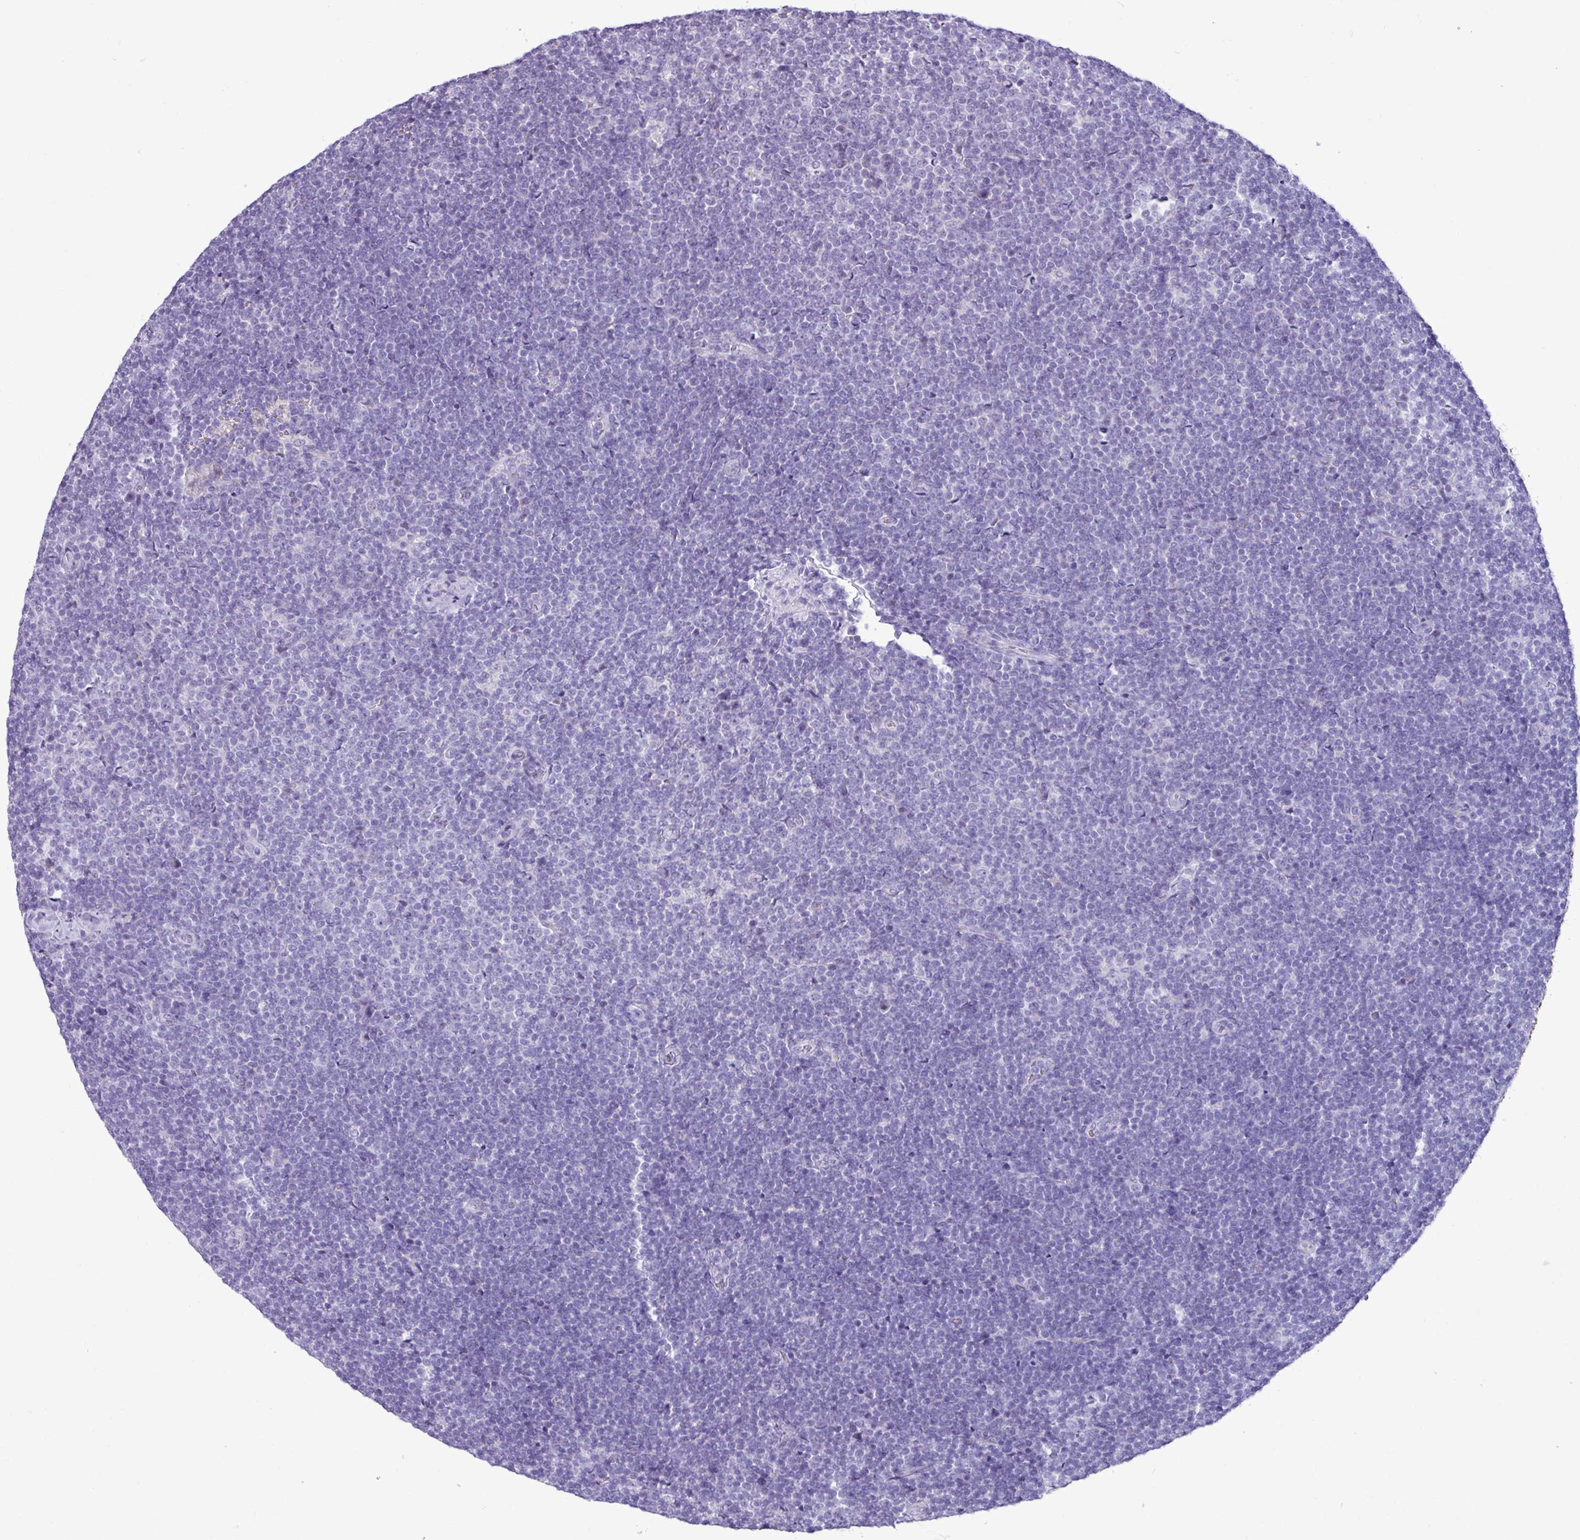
{"staining": {"intensity": "negative", "quantity": "none", "location": "none"}, "tissue": "lymphoma", "cell_type": "Tumor cells", "image_type": "cancer", "snomed": [{"axis": "morphology", "description": "Malignant lymphoma, non-Hodgkin's type, Low grade"}, {"axis": "topography", "description": "Lymph node"}], "caption": "DAB (3,3'-diaminobenzidine) immunohistochemical staining of human lymphoma shows no significant positivity in tumor cells.", "gene": "STIMATE", "patient": {"sex": "male", "age": 48}}